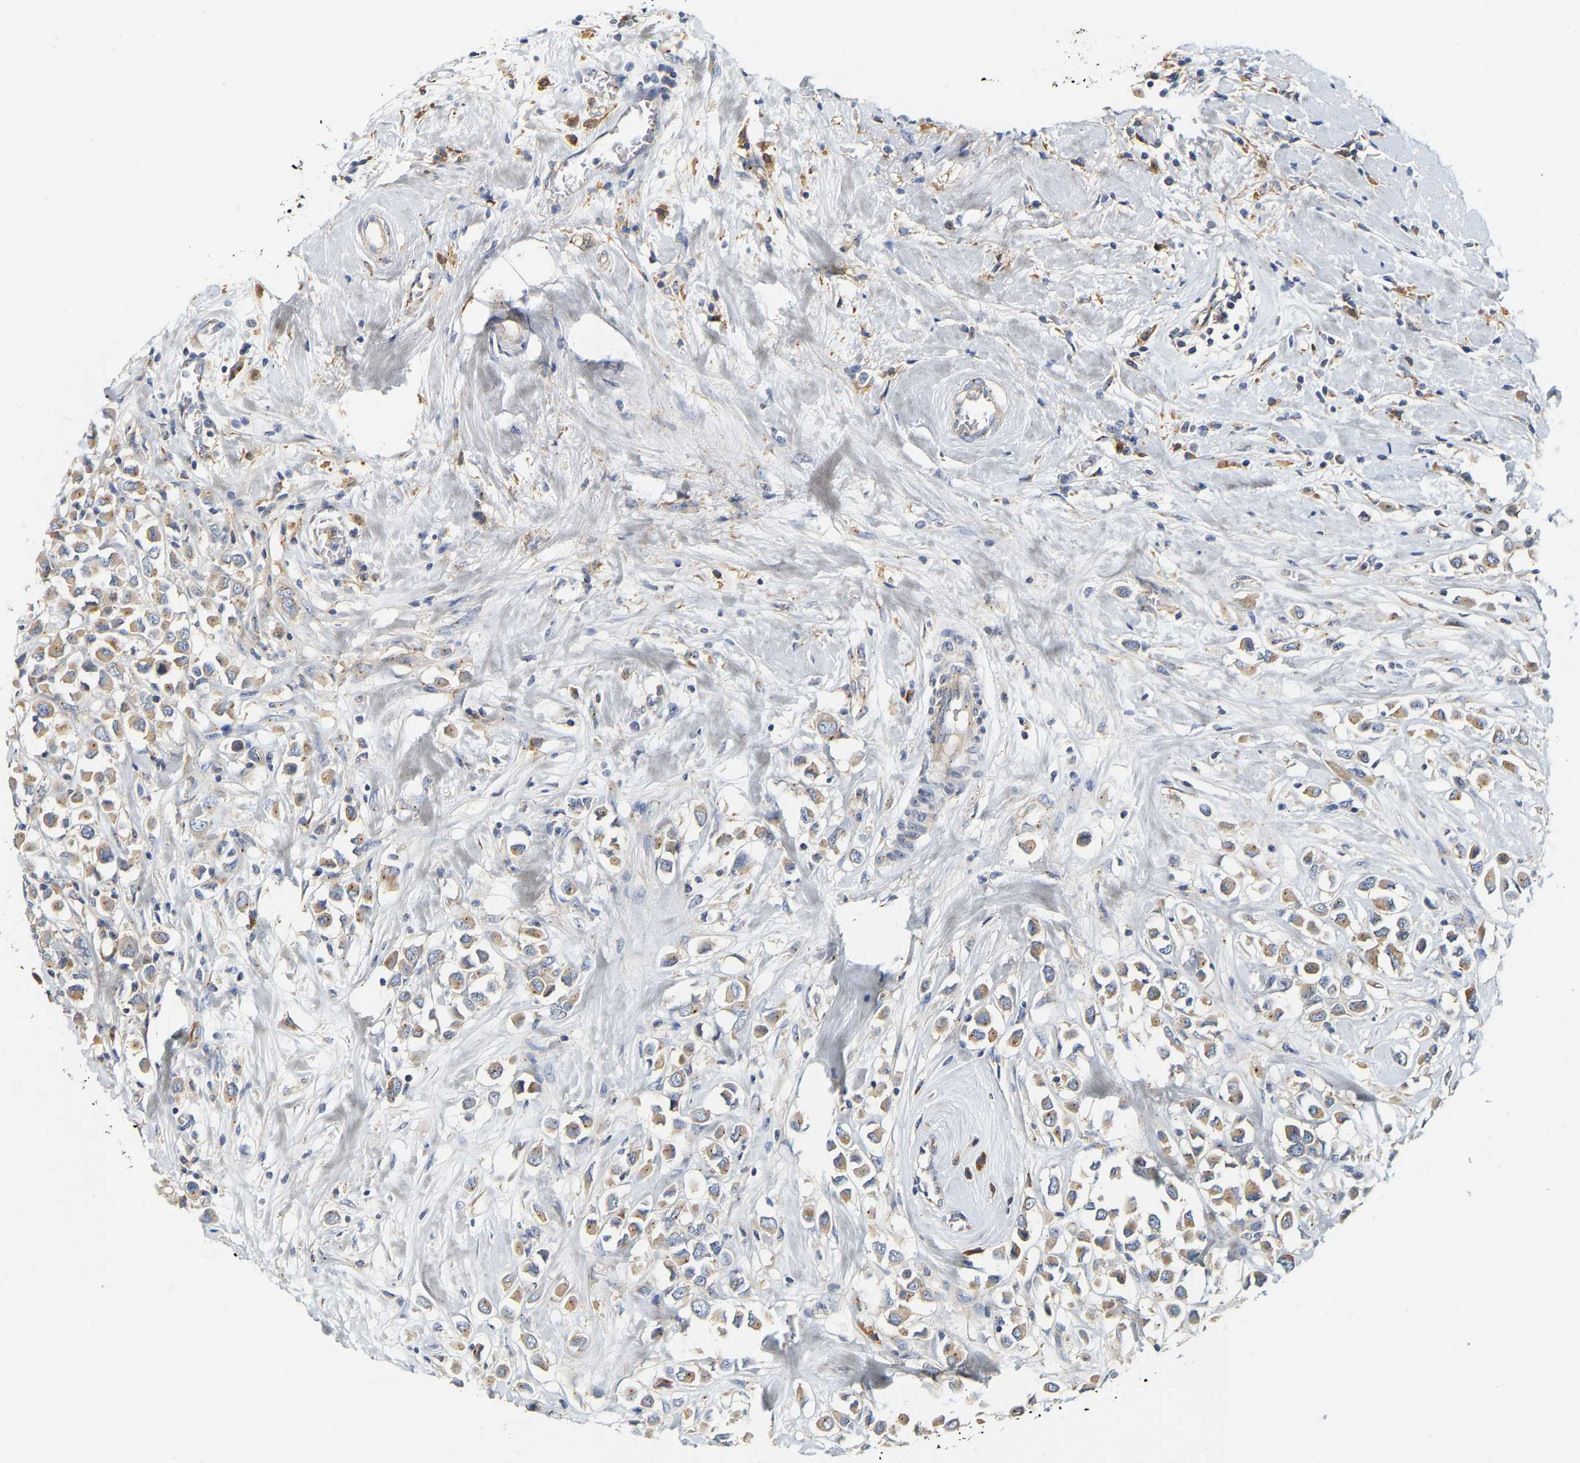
{"staining": {"intensity": "weak", "quantity": ">75%", "location": "cytoplasmic/membranous"}, "tissue": "breast cancer", "cell_type": "Tumor cells", "image_type": "cancer", "snomed": [{"axis": "morphology", "description": "Duct carcinoma"}, {"axis": "topography", "description": "Breast"}], "caption": "Protein staining of breast cancer tissue exhibits weak cytoplasmic/membranous staining in about >75% of tumor cells.", "gene": "PCNT", "patient": {"sex": "female", "age": 61}}